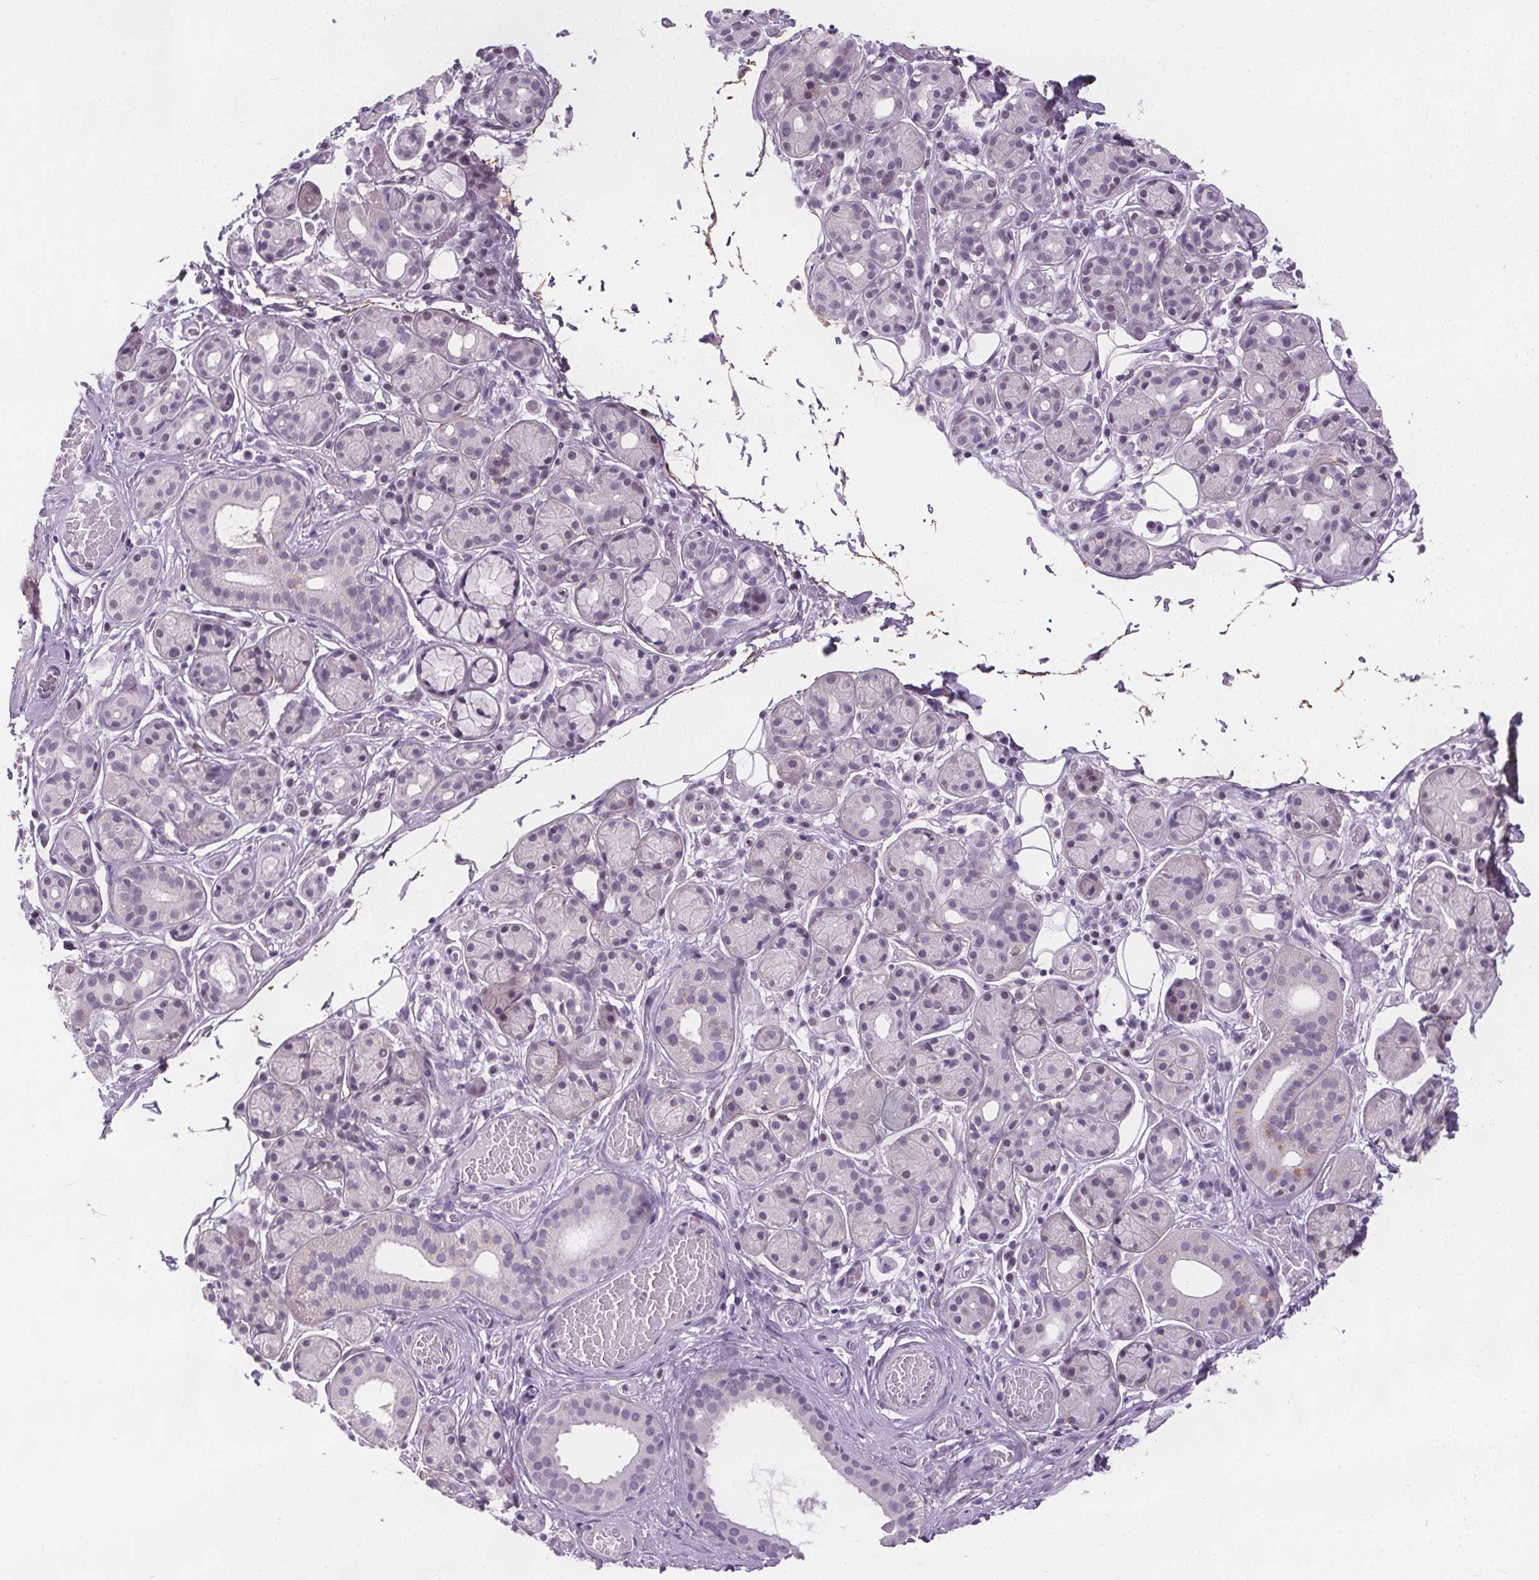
{"staining": {"intensity": "negative", "quantity": "none", "location": "none"}, "tissue": "salivary gland", "cell_type": "Glandular cells", "image_type": "normal", "snomed": [{"axis": "morphology", "description": "Normal tissue, NOS"}, {"axis": "topography", "description": "Salivary gland"}, {"axis": "topography", "description": "Peripheral nerve tissue"}], "caption": "Immunohistochemical staining of normal salivary gland exhibits no significant staining in glandular cells.", "gene": "TMEM240", "patient": {"sex": "male", "age": 71}}